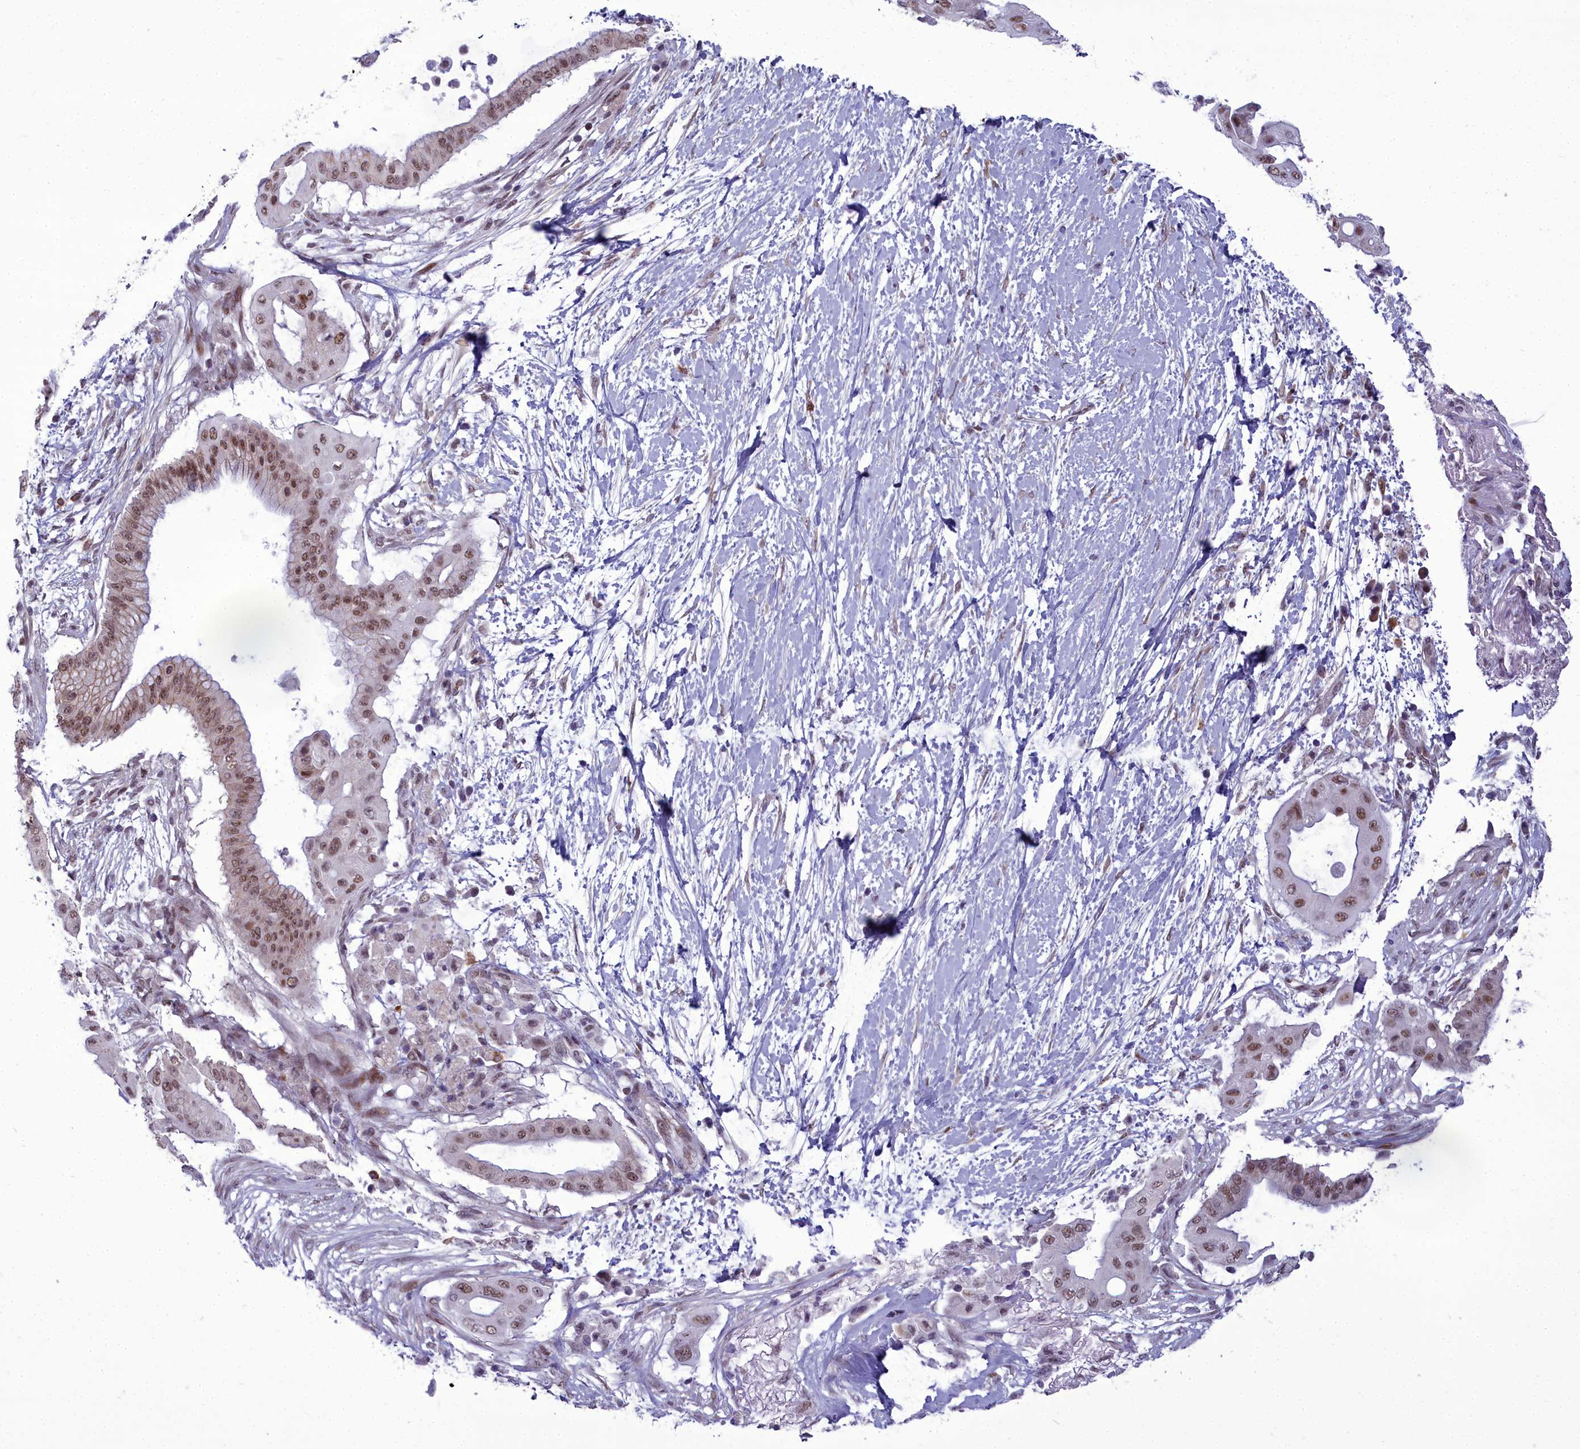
{"staining": {"intensity": "moderate", "quantity": ">75%", "location": "nuclear"}, "tissue": "pancreatic cancer", "cell_type": "Tumor cells", "image_type": "cancer", "snomed": [{"axis": "morphology", "description": "Adenocarcinoma, NOS"}, {"axis": "topography", "description": "Pancreas"}], "caption": "Immunohistochemical staining of human pancreatic adenocarcinoma displays moderate nuclear protein staining in approximately >75% of tumor cells.", "gene": "CEACAM19", "patient": {"sex": "male", "age": 68}}